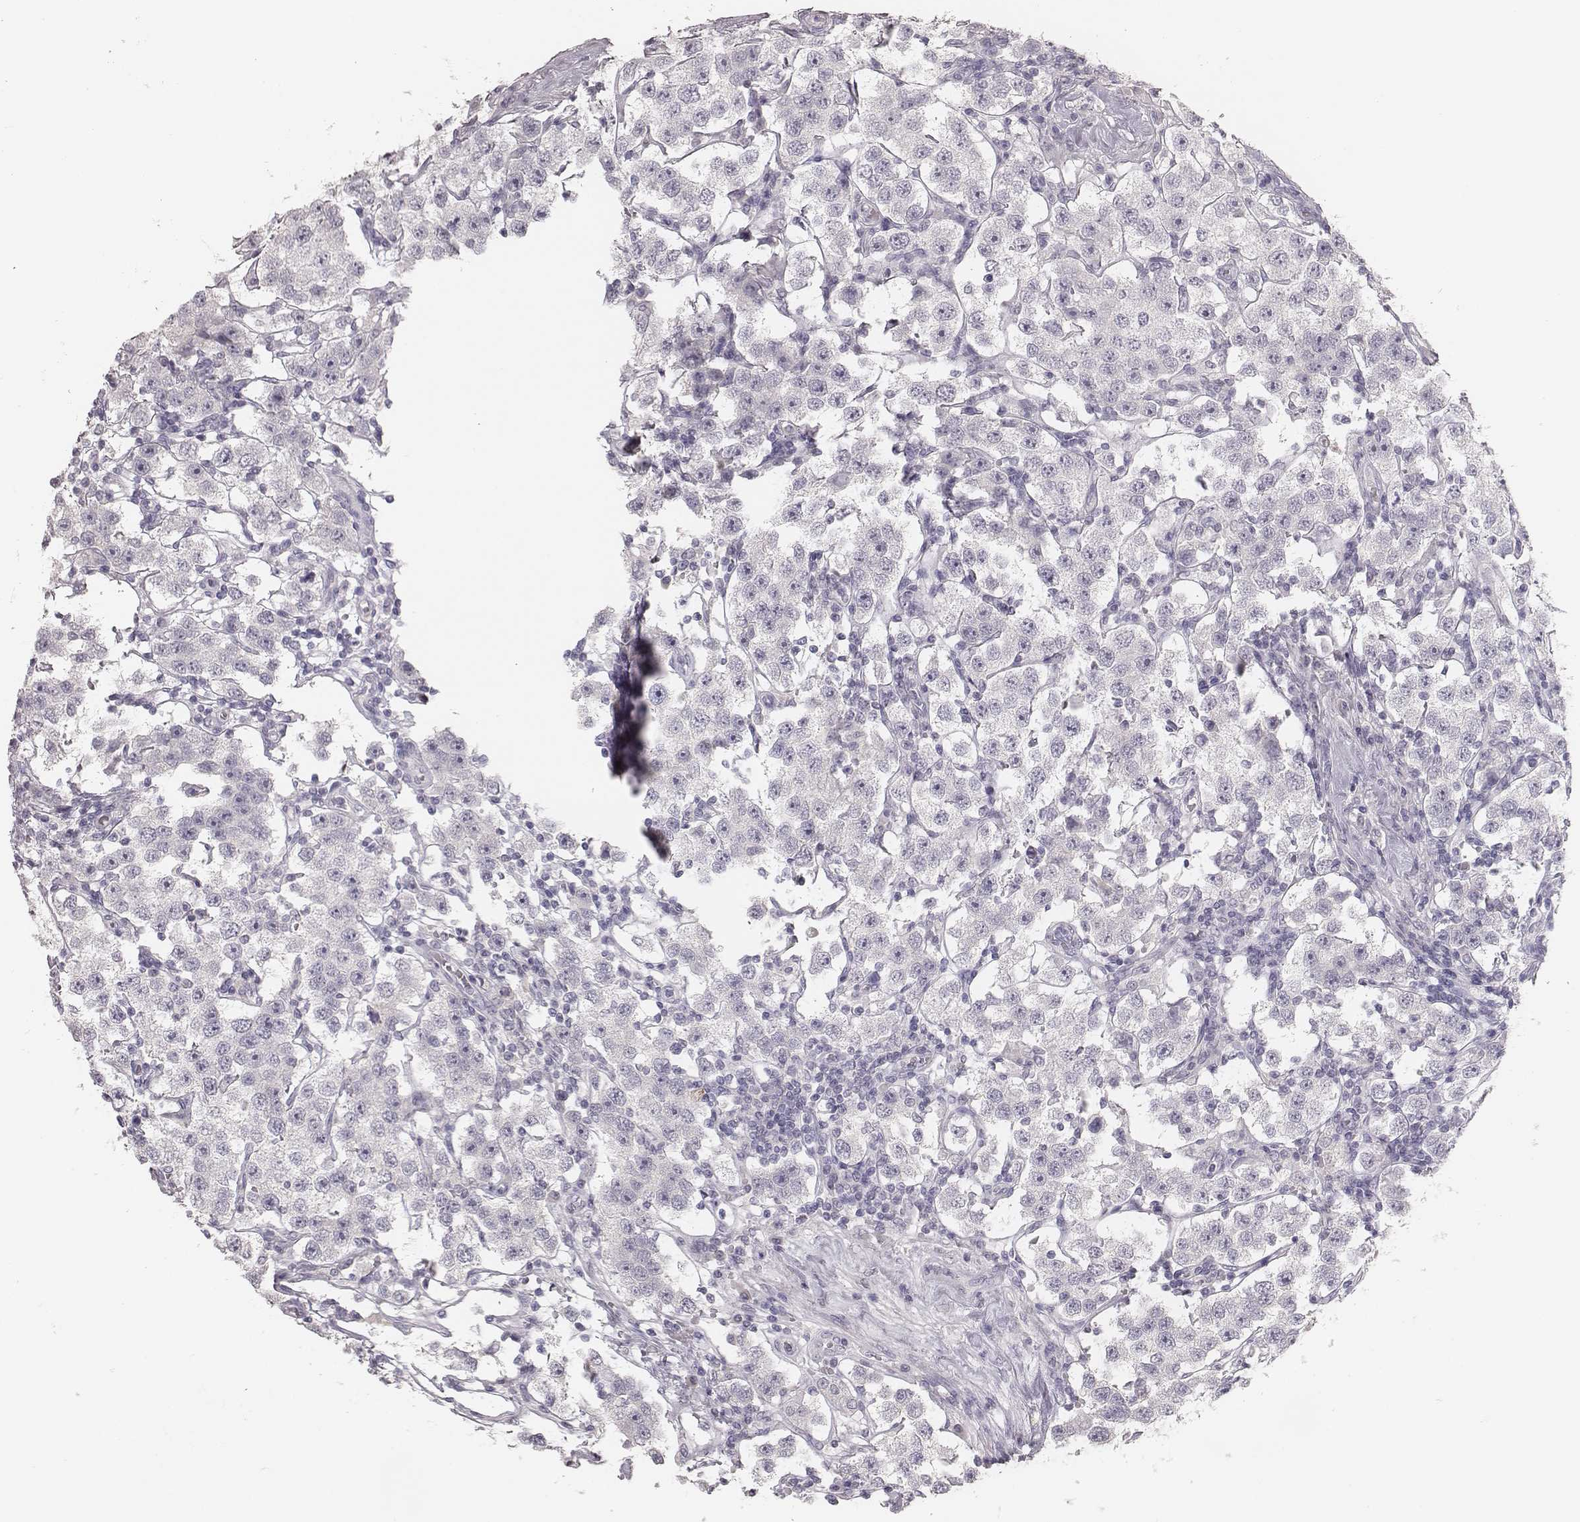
{"staining": {"intensity": "negative", "quantity": "none", "location": "none"}, "tissue": "testis cancer", "cell_type": "Tumor cells", "image_type": "cancer", "snomed": [{"axis": "morphology", "description": "Seminoma, NOS"}, {"axis": "topography", "description": "Testis"}], "caption": "IHC histopathology image of neoplastic tissue: human testis cancer (seminoma) stained with DAB reveals no significant protein positivity in tumor cells.", "gene": "MYH6", "patient": {"sex": "male", "age": 37}}